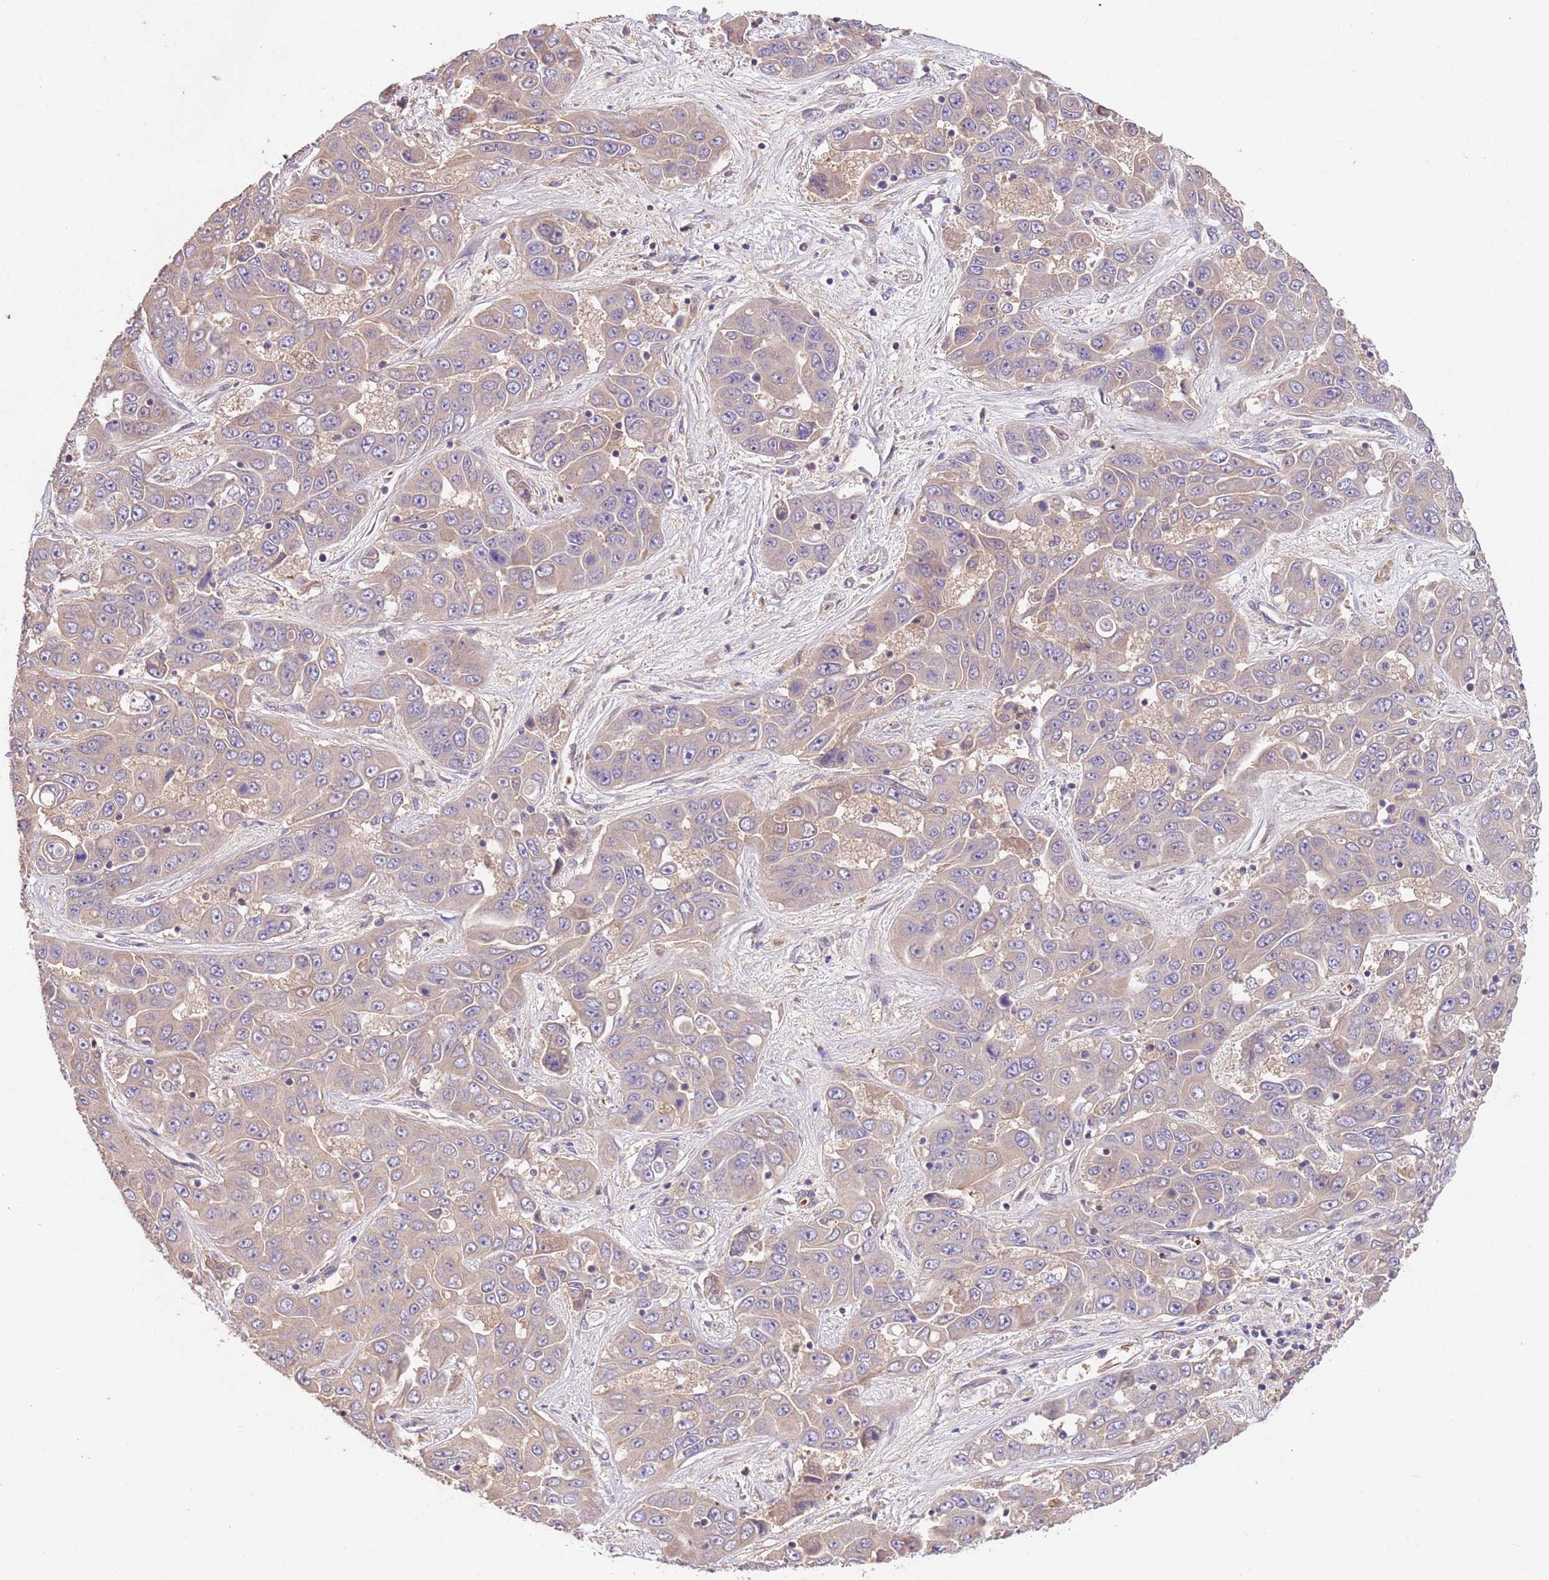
{"staining": {"intensity": "weak", "quantity": "<25%", "location": "cytoplasmic/membranous"}, "tissue": "liver cancer", "cell_type": "Tumor cells", "image_type": "cancer", "snomed": [{"axis": "morphology", "description": "Cholangiocarcinoma"}, {"axis": "topography", "description": "Liver"}], "caption": "A high-resolution photomicrograph shows immunohistochemistry staining of liver cancer (cholangiocarcinoma), which reveals no significant expression in tumor cells.", "gene": "FAM89B", "patient": {"sex": "female", "age": 52}}